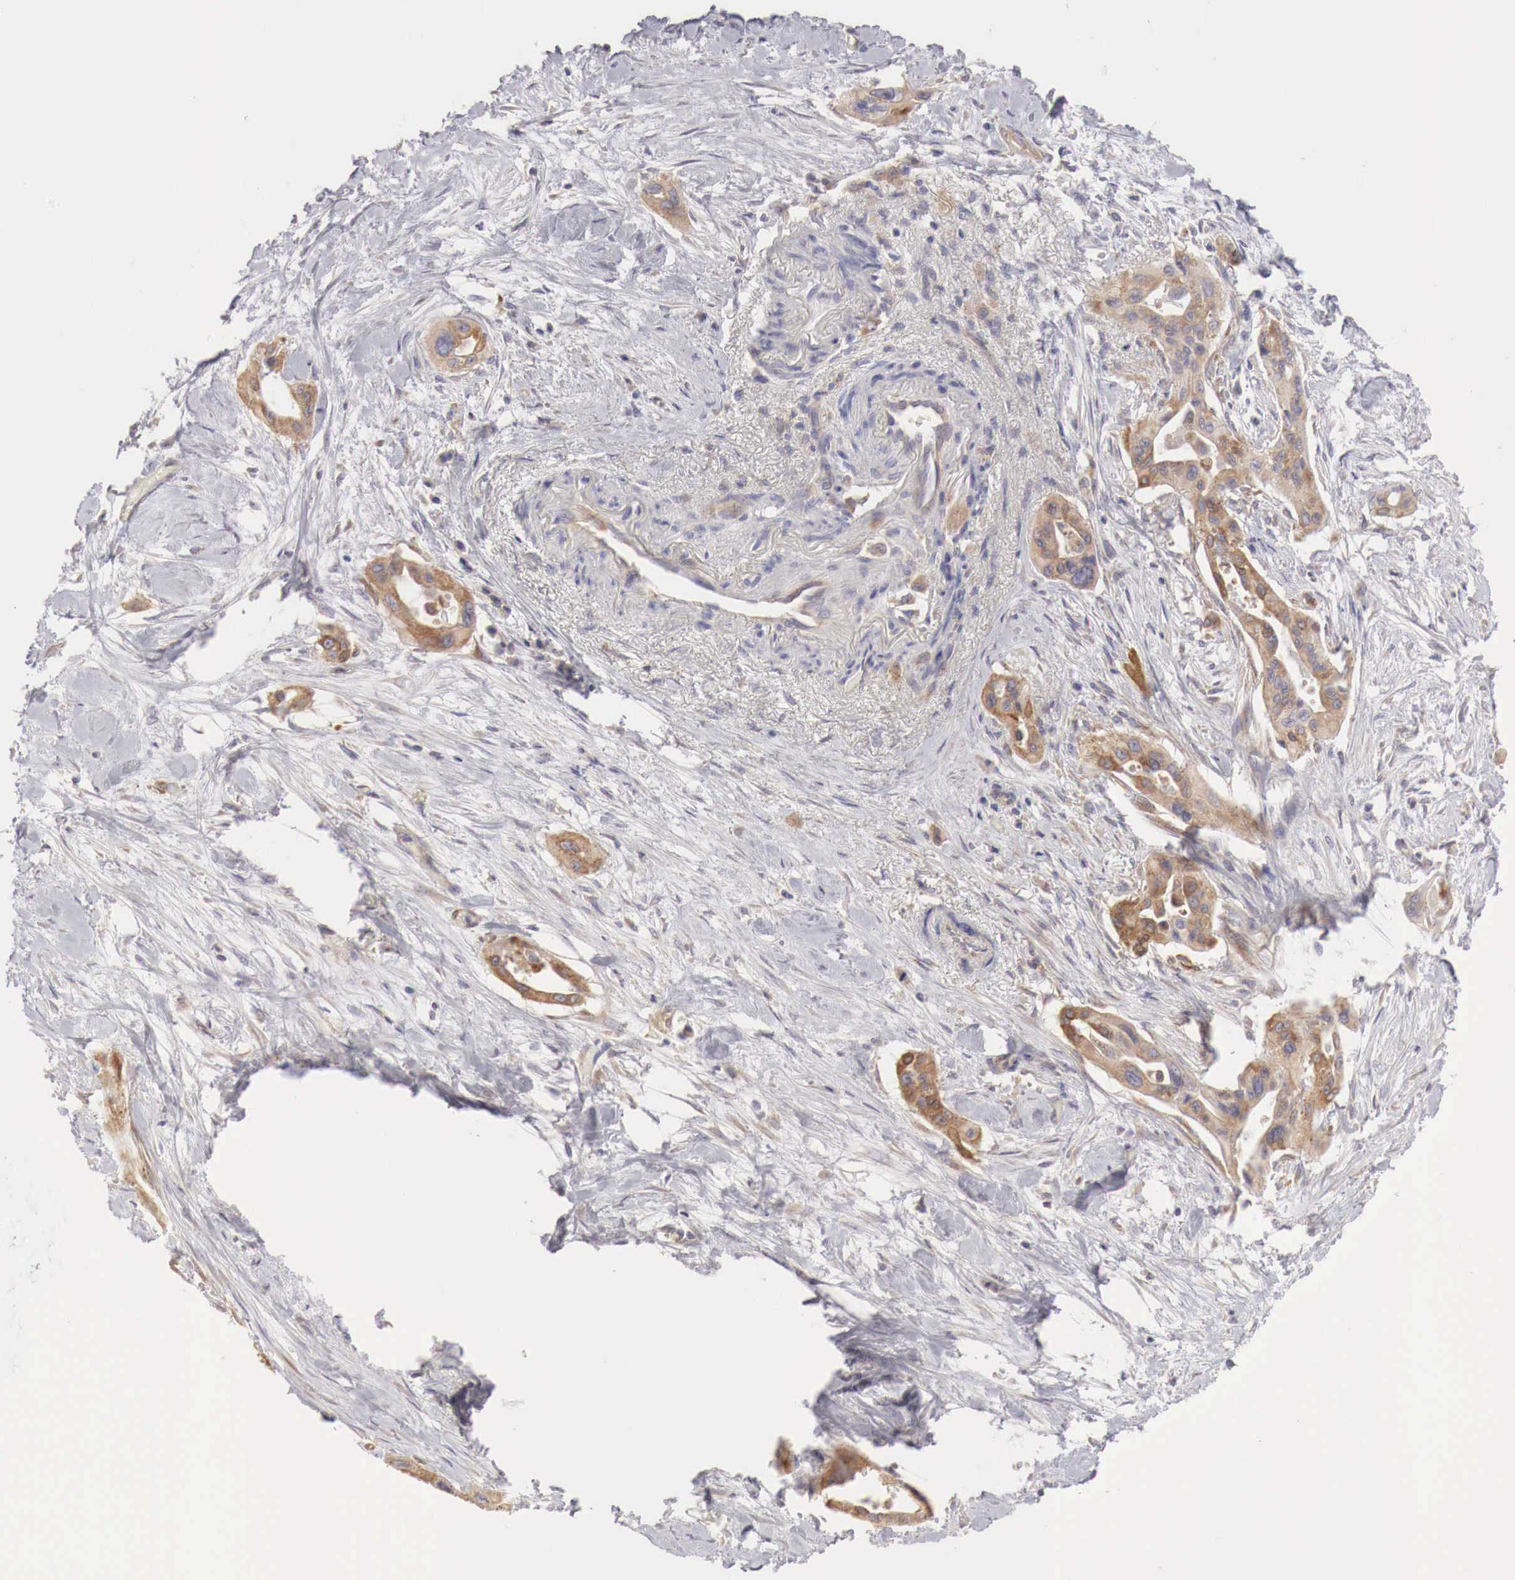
{"staining": {"intensity": "moderate", "quantity": ">75%", "location": "cytoplasmic/membranous"}, "tissue": "pancreatic cancer", "cell_type": "Tumor cells", "image_type": "cancer", "snomed": [{"axis": "morphology", "description": "Adenocarcinoma, NOS"}, {"axis": "topography", "description": "Pancreas"}], "caption": "Approximately >75% of tumor cells in human pancreatic cancer (adenocarcinoma) reveal moderate cytoplasmic/membranous protein staining as visualized by brown immunohistochemical staining.", "gene": "NSDHL", "patient": {"sex": "male", "age": 77}}